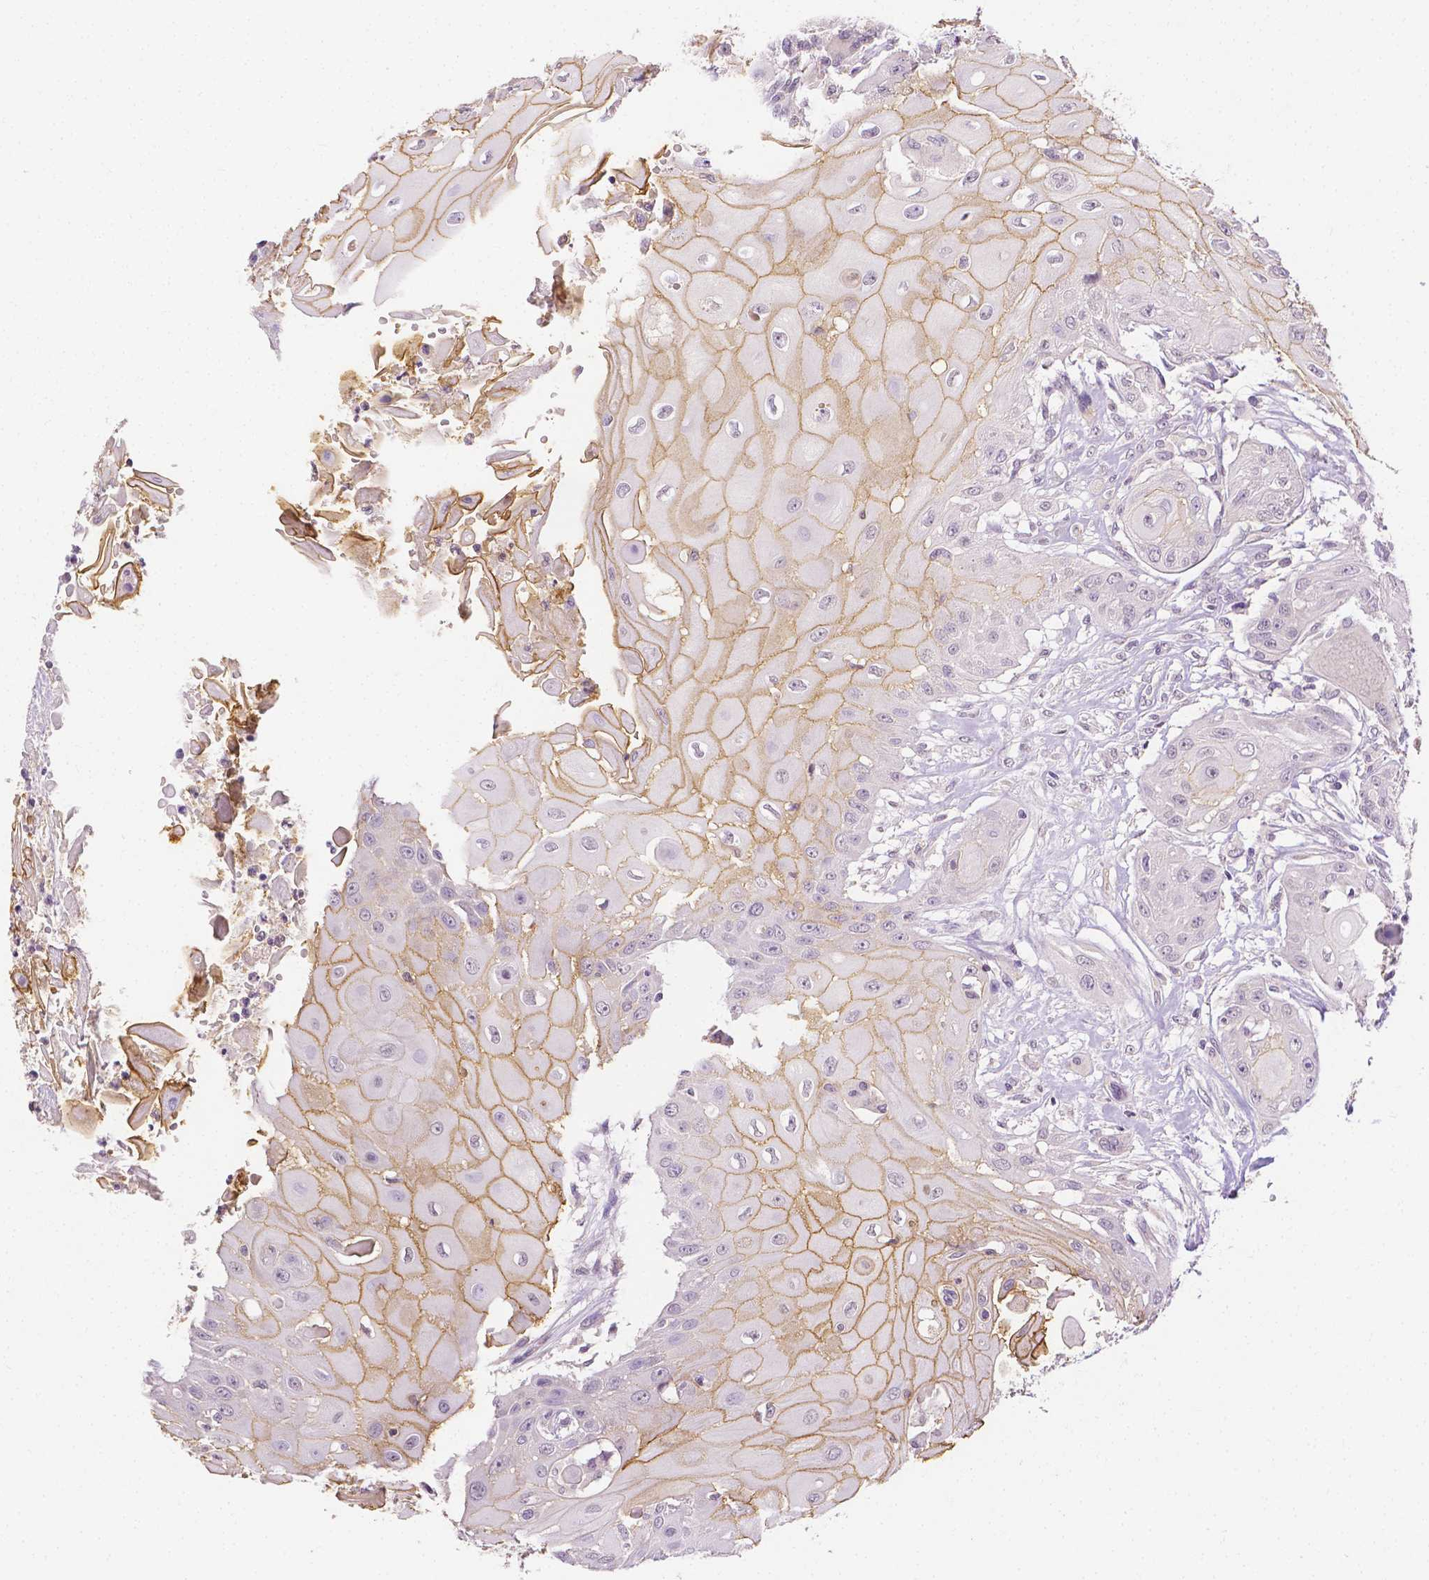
{"staining": {"intensity": "moderate", "quantity": "<25%", "location": "cytoplasmic/membranous"}, "tissue": "head and neck cancer", "cell_type": "Tumor cells", "image_type": "cancer", "snomed": [{"axis": "morphology", "description": "Squamous cell carcinoma, NOS"}, {"axis": "topography", "description": "Oral tissue"}, {"axis": "topography", "description": "Head-Neck"}, {"axis": "topography", "description": "Neck, NOS"}], "caption": "Brown immunohistochemical staining in head and neck squamous cell carcinoma demonstrates moderate cytoplasmic/membranous staining in about <25% of tumor cells.", "gene": "TGM1", "patient": {"sex": "female", "age": 55}}